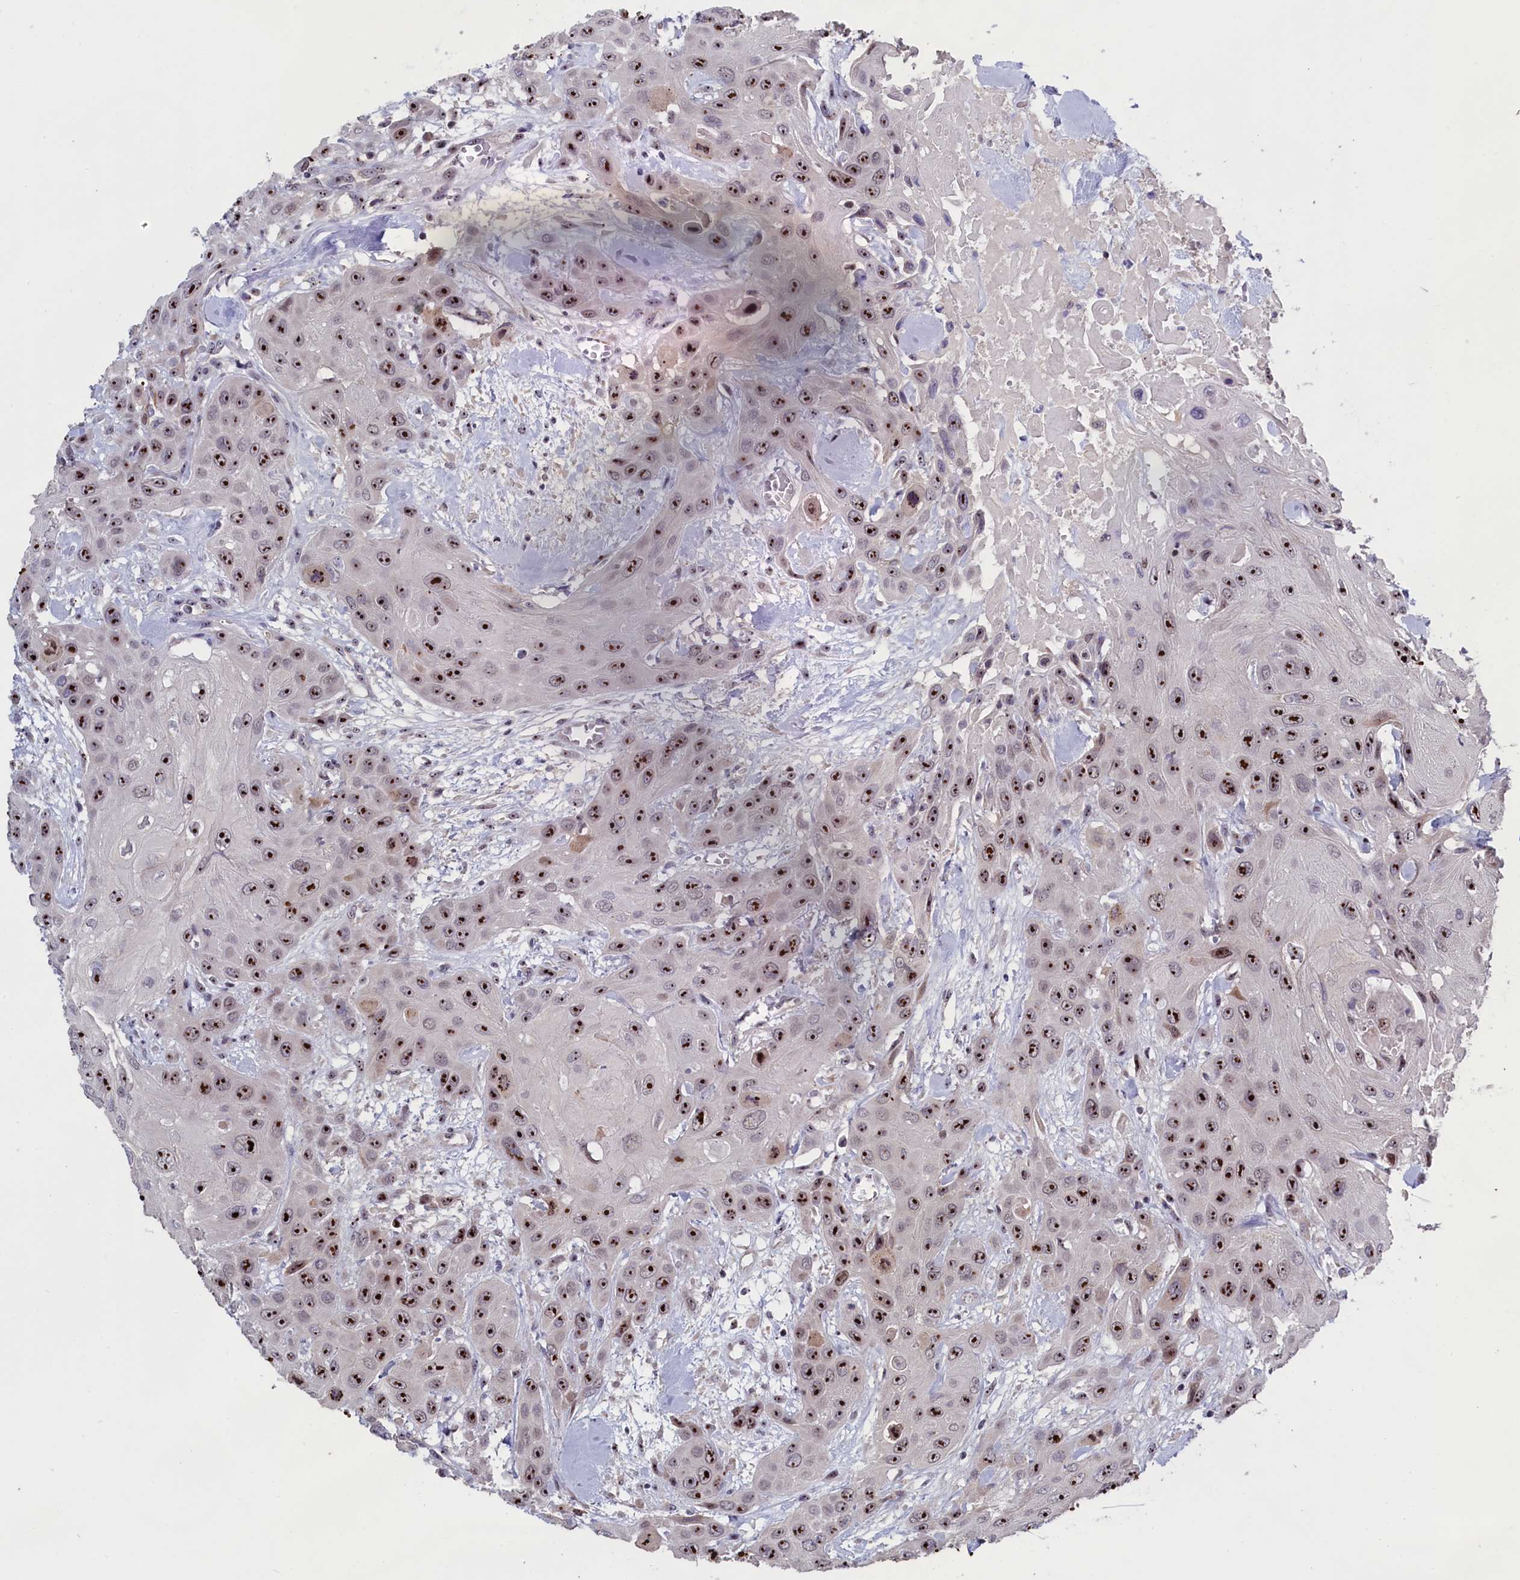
{"staining": {"intensity": "strong", "quantity": ">75%", "location": "nuclear"}, "tissue": "head and neck cancer", "cell_type": "Tumor cells", "image_type": "cancer", "snomed": [{"axis": "morphology", "description": "Squamous cell carcinoma, NOS"}, {"axis": "topography", "description": "Head-Neck"}], "caption": "The photomicrograph exhibits a brown stain indicating the presence of a protein in the nuclear of tumor cells in squamous cell carcinoma (head and neck). The staining was performed using DAB, with brown indicating positive protein expression. Nuclei are stained blue with hematoxylin.", "gene": "PPAN", "patient": {"sex": "male", "age": 81}}